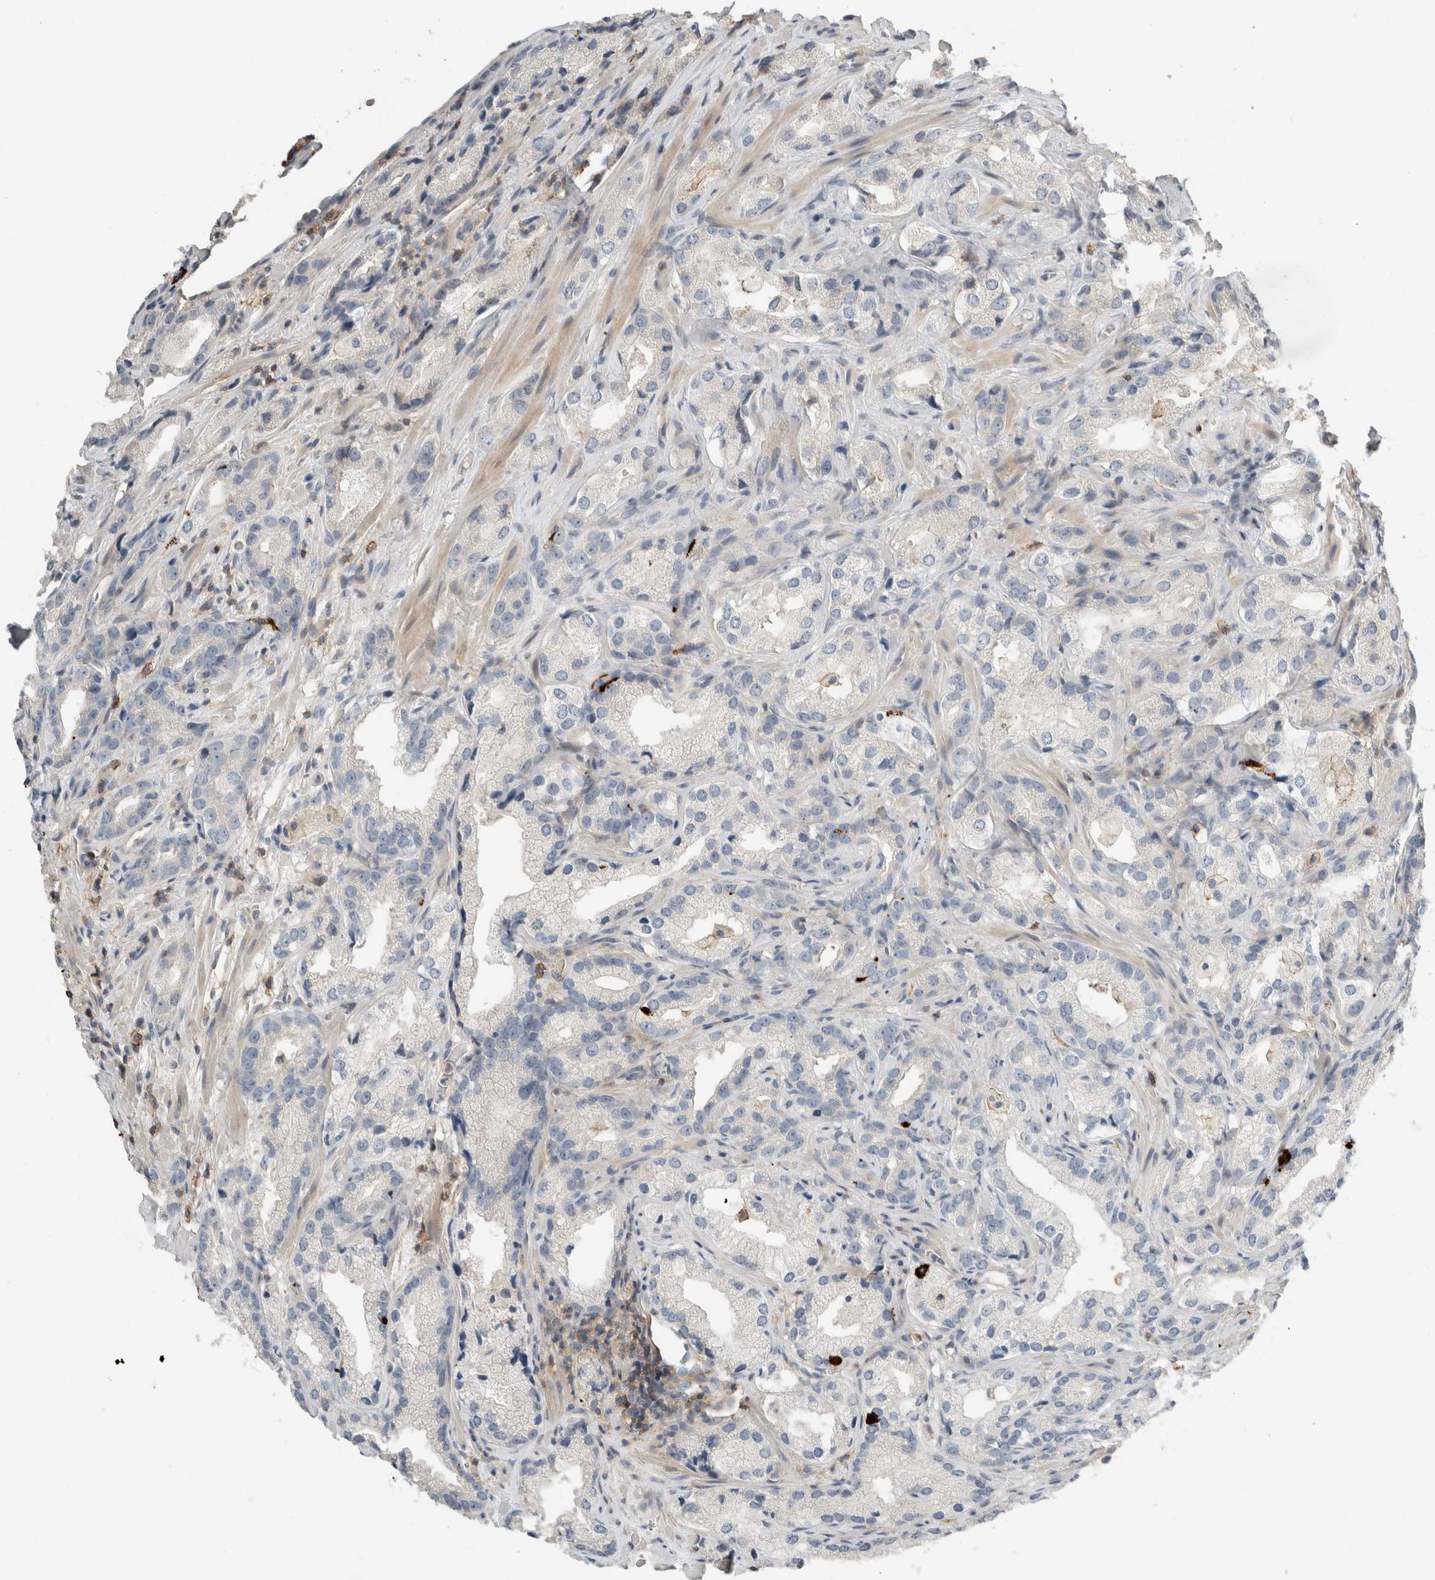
{"staining": {"intensity": "negative", "quantity": "none", "location": "none"}, "tissue": "prostate cancer", "cell_type": "Tumor cells", "image_type": "cancer", "snomed": [{"axis": "morphology", "description": "Adenocarcinoma, High grade"}, {"axis": "topography", "description": "Prostate"}], "caption": "Immunohistochemistry (IHC) image of high-grade adenocarcinoma (prostate) stained for a protein (brown), which demonstrates no staining in tumor cells.", "gene": "ERCC6L2", "patient": {"sex": "male", "age": 63}}